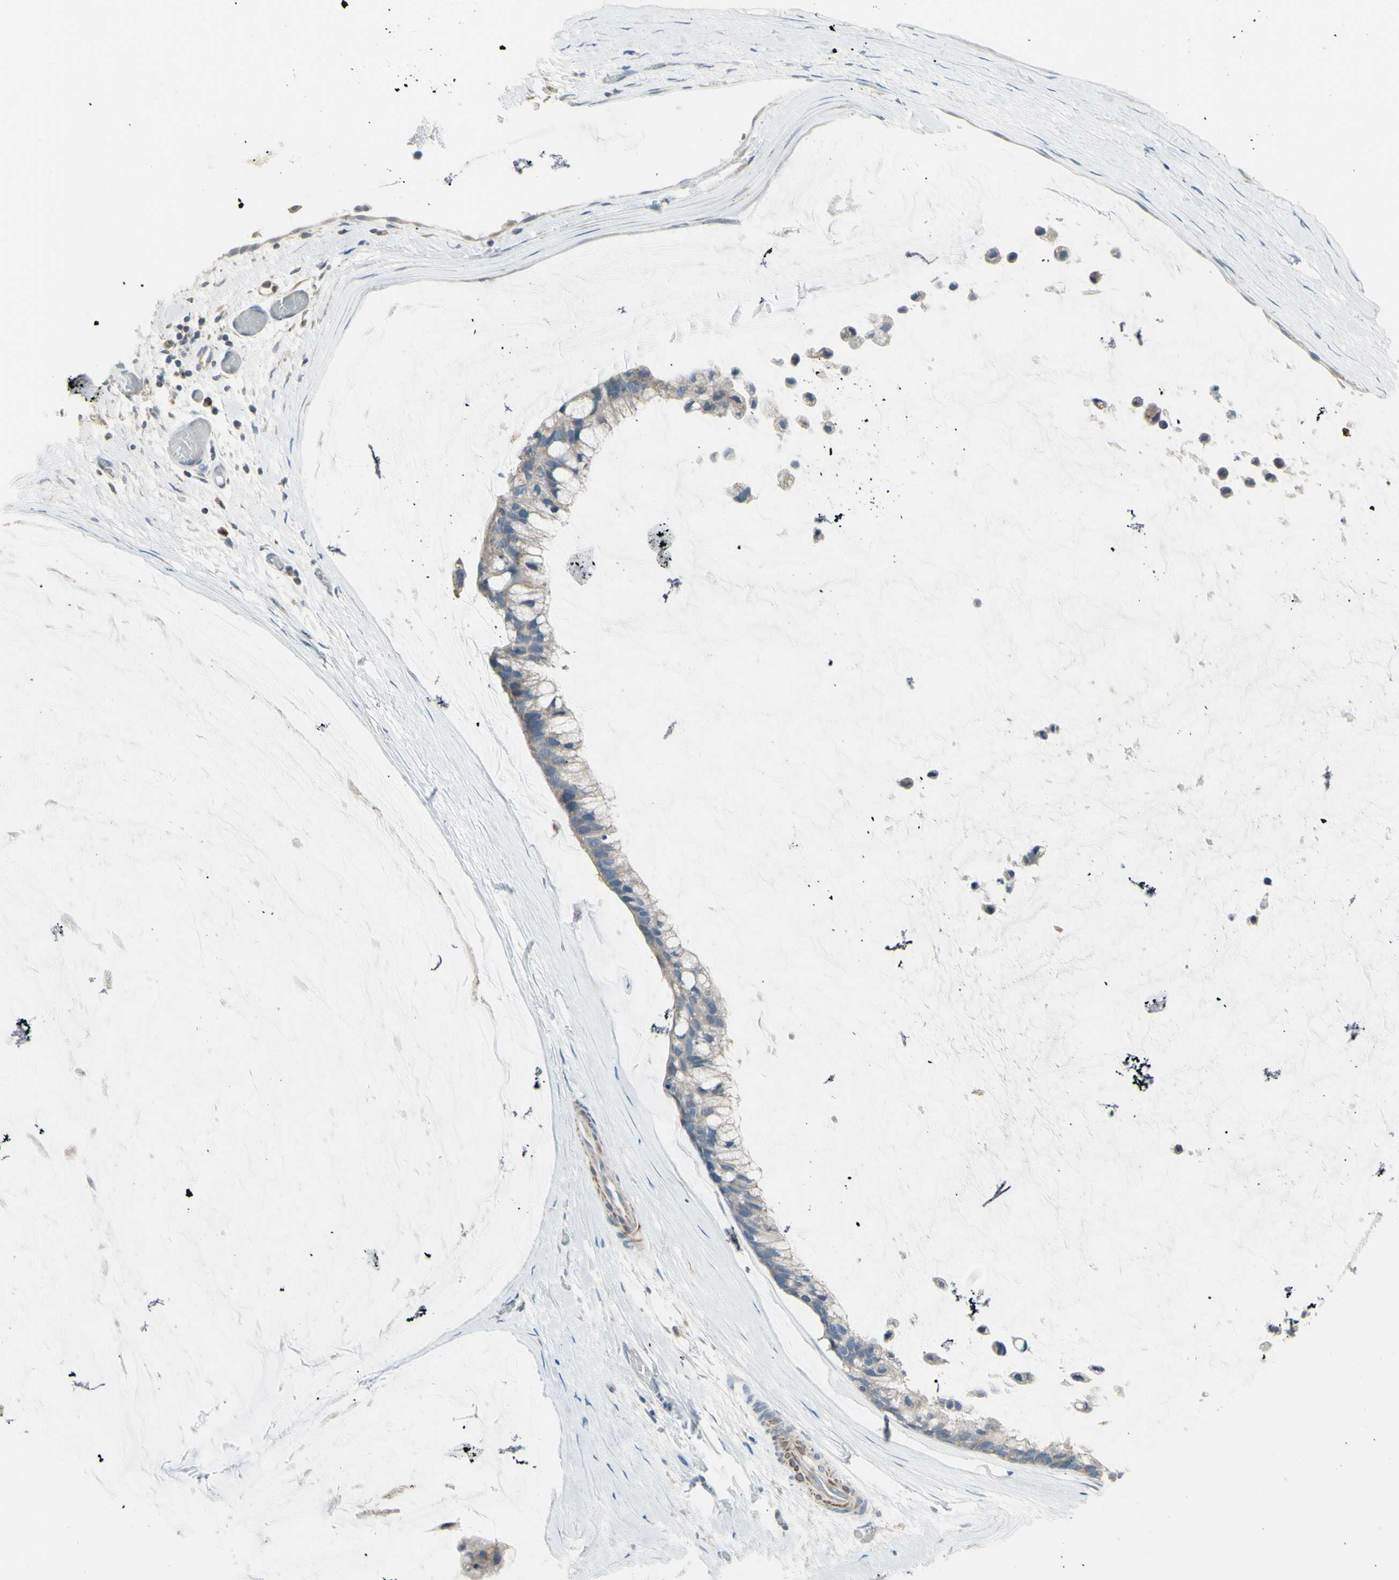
{"staining": {"intensity": "weak", "quantity": "25%-75%", "location": "cytoplasmic/membranous"}, "tissue": "ovarian cancer", "cell_type": "Tumor cells", "image_type": "cancer", "snomed": [{"axis": "morphology", "description": "Cystadenocarcinoma, mucinous, NOS"}, {"axis": "topography", "description": "Ovary"}], "caption": "Immunohistochemical staining of ovarian cancer shows low levels of weak cytoplasmic/membranous protein expression in about 25%-75% of tumor cells.", "gene": "FAM171B", "patient": {"sex": "female", "age": 39}}